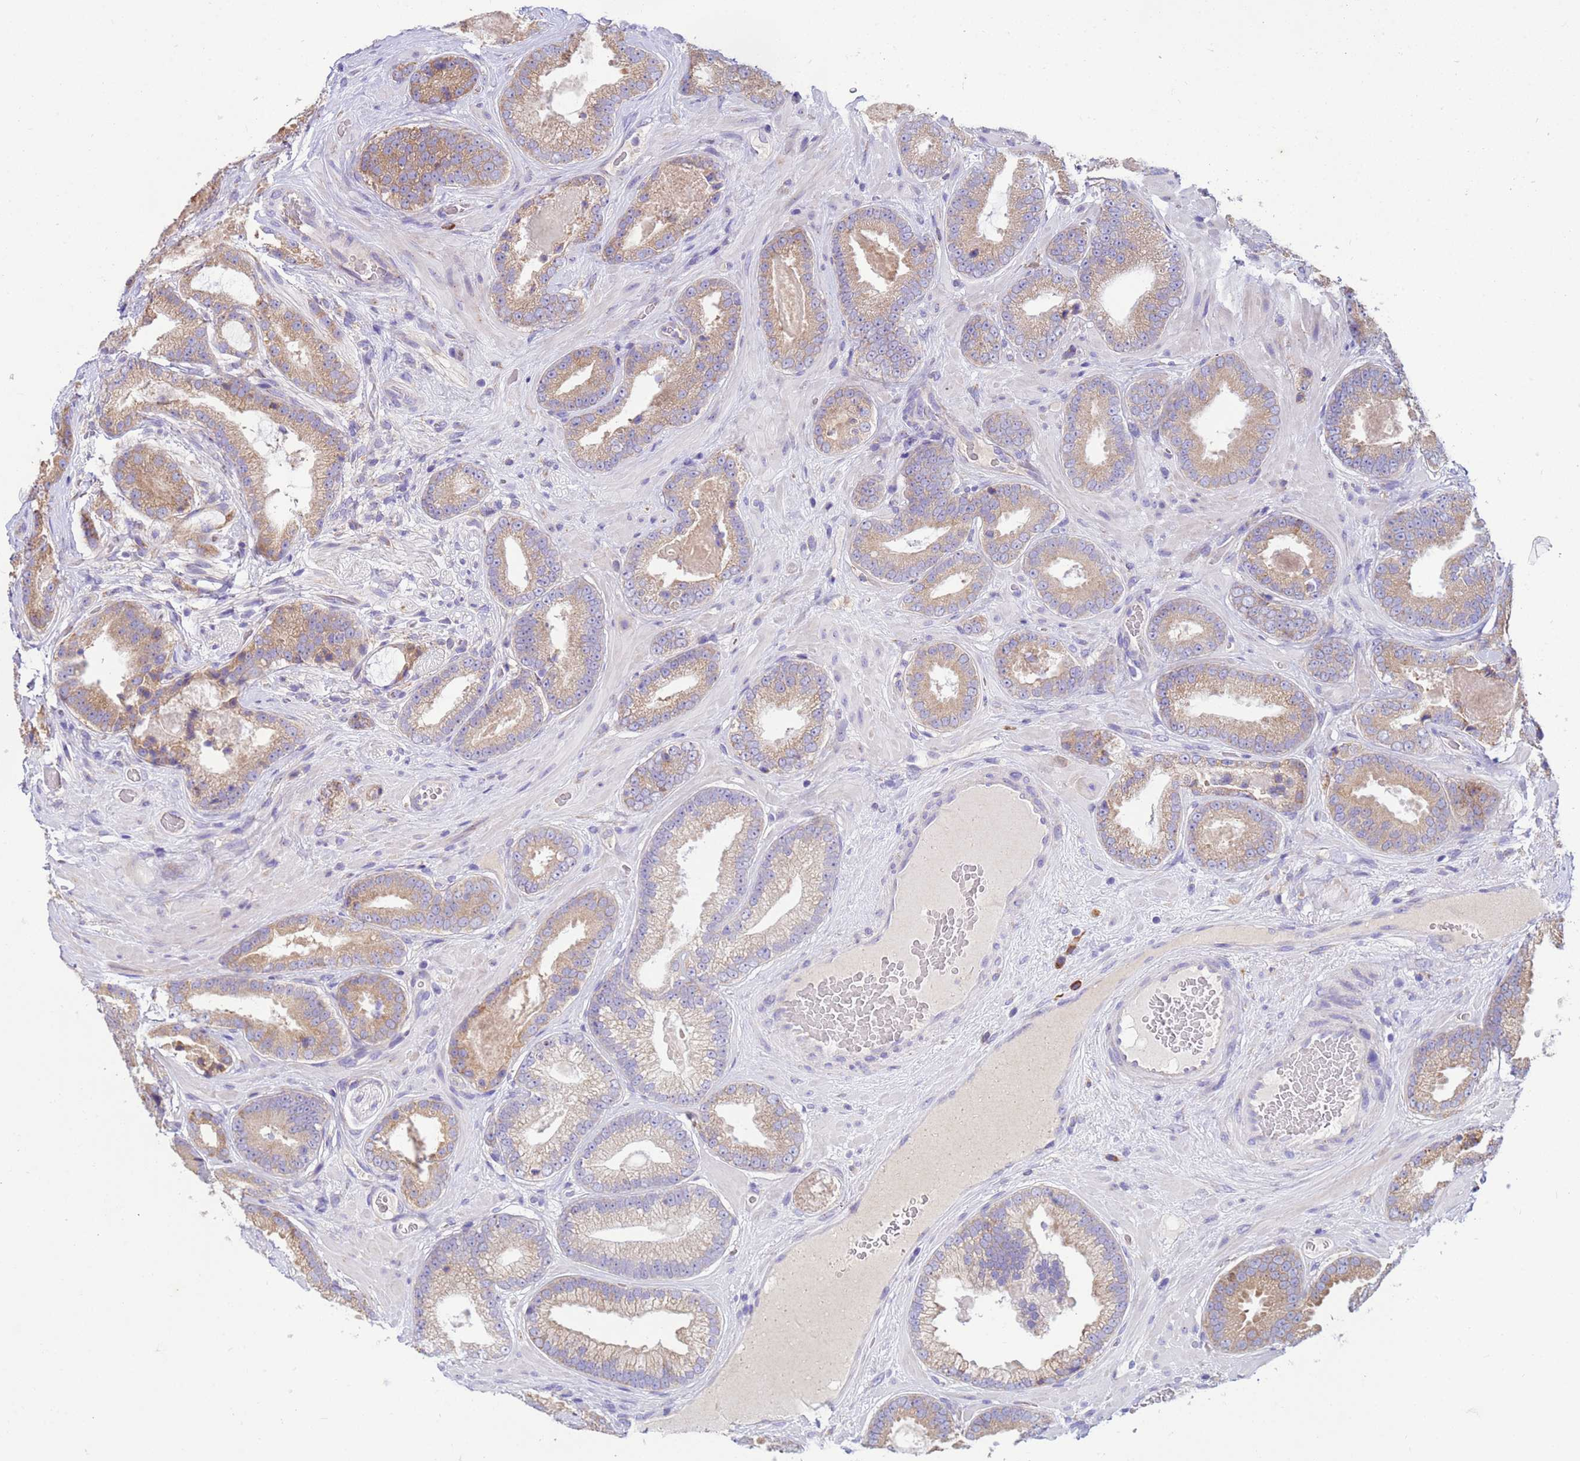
{"staining": {"intensity": "moderate", "quantity": "25%-75%", "location": "cytoplasmic/membranous"}, "tissue": "prostate cancer", "cell_type": "Tumor cells", "image_type": "cancer", "snomed": [{"axis": "morphology", "description": "Adenocarcinoma, Low grade"}, {"axis": "topography", "description": "Prostate"}], "caption": "Immunohistochemistry micrograph of neoplastic tissue: prostate adenocarcinoma (low-grade) stained using IHC displays medium levels of moderate protein expression localized specifically in the cytoplasmic/membranous of tumor cells, appearing as a cytoplasmic/membranous brown color.", "gene": "THAP5", "patient": {"sex": "male", "age": 57}}